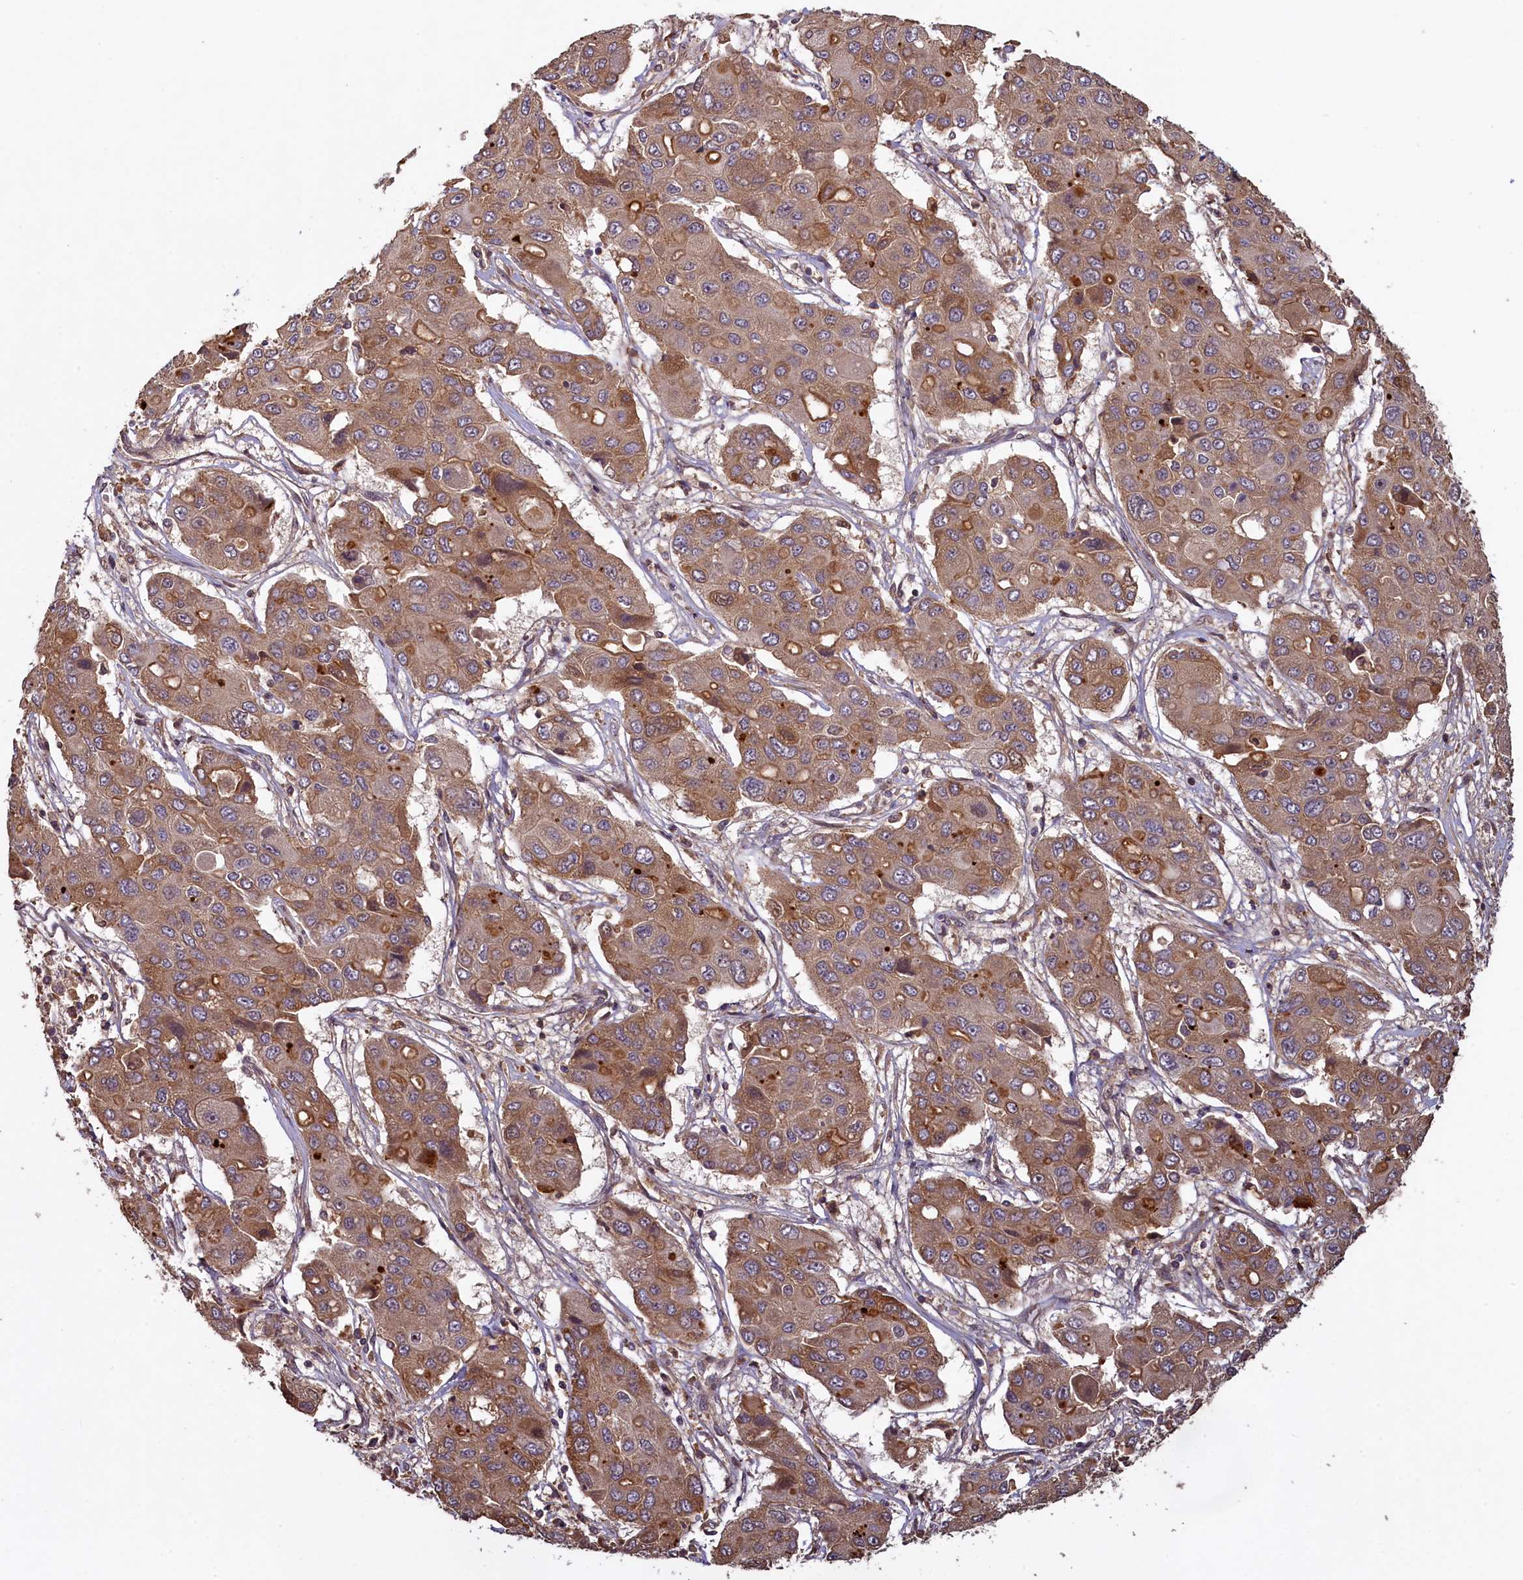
{"staining": {"intensity": "moderate", "quantity": ">75%", "location": "cytoplasmic/membranous"}, "tissue": "liver cancer", "cell_type": "Tumor cells", "image_type": "cancer", "snomed": [{"axis": "morphology", "description": "Cholangiocarcinoma"}, {"axis": "topography", "description": "Liver"}], "caption": "Immunohistochemistry (IHC) (DAB) staining of liver cancer (cholangiocarcinoma) displays moderate cytoplasmic/membranous protein staining in about >75% of tumor cells.", "gene": "NUDT6", "patient": {"sex": "male", "age": 67}}